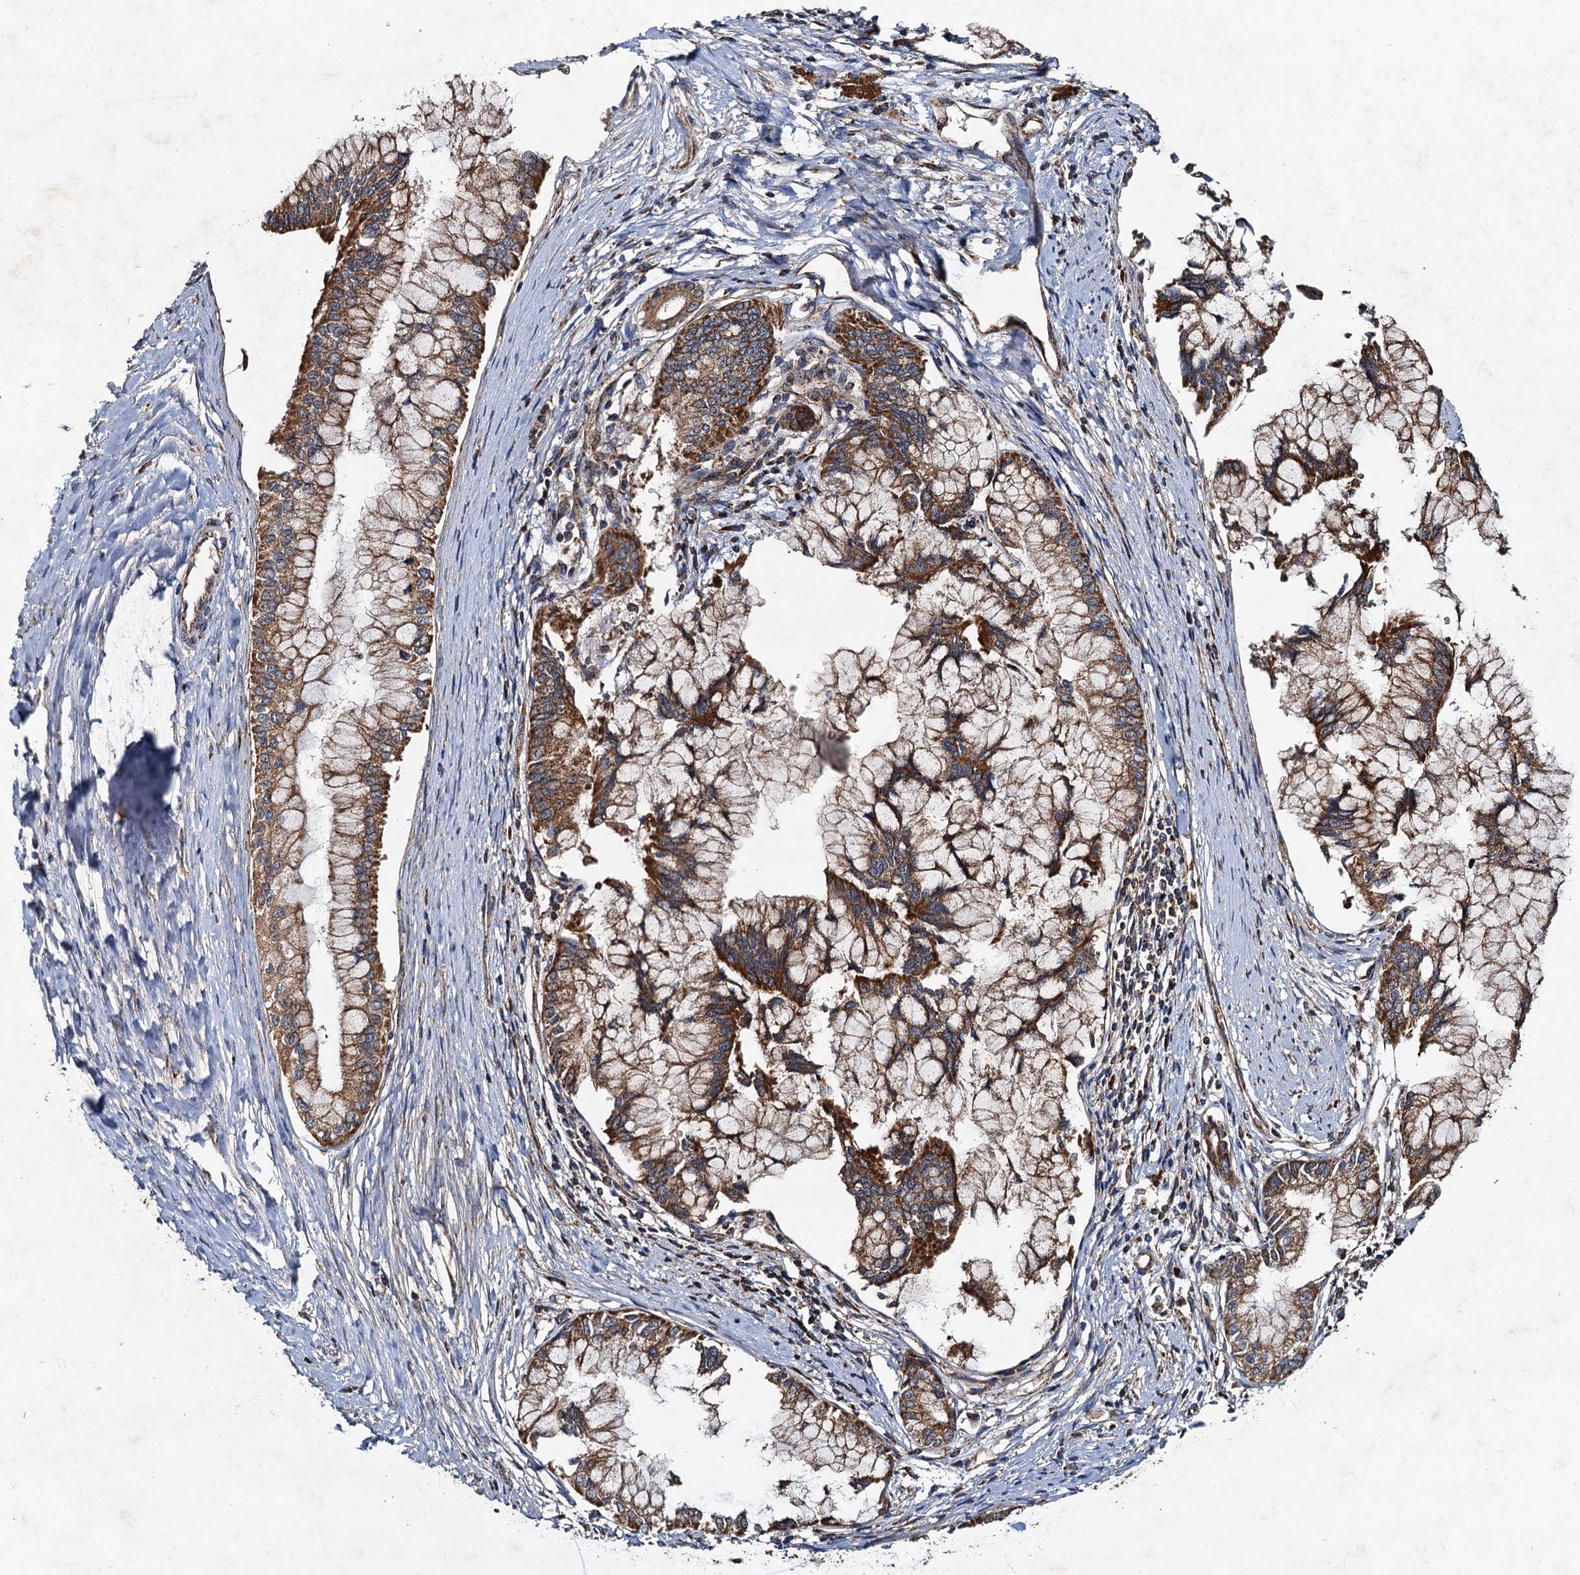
{"staining": {"intensity": "moderate", "quantity": ">75%", "location": "cytoplasmic/membranous"}, "tissue": "pancreatic cancer", "cell_type": "Tumor cells", "image_type": "cancer", "snomed": [{"axis": "morphology", "description": "Adenocarcinoma, NOS"}, {"axis": "topography", "description": "Pancreas"}], "caption": "Immunohistochemistry (IHC) image of adenocarcinoma (pancreatic) stained for a protein (brown), which exhibits medium levels of moderate cytoplasmic/membranous expression in approximately >75% of tumor cells.", "gene": "NDUFA13", "patient": {"sex": "male", "age": 46}}